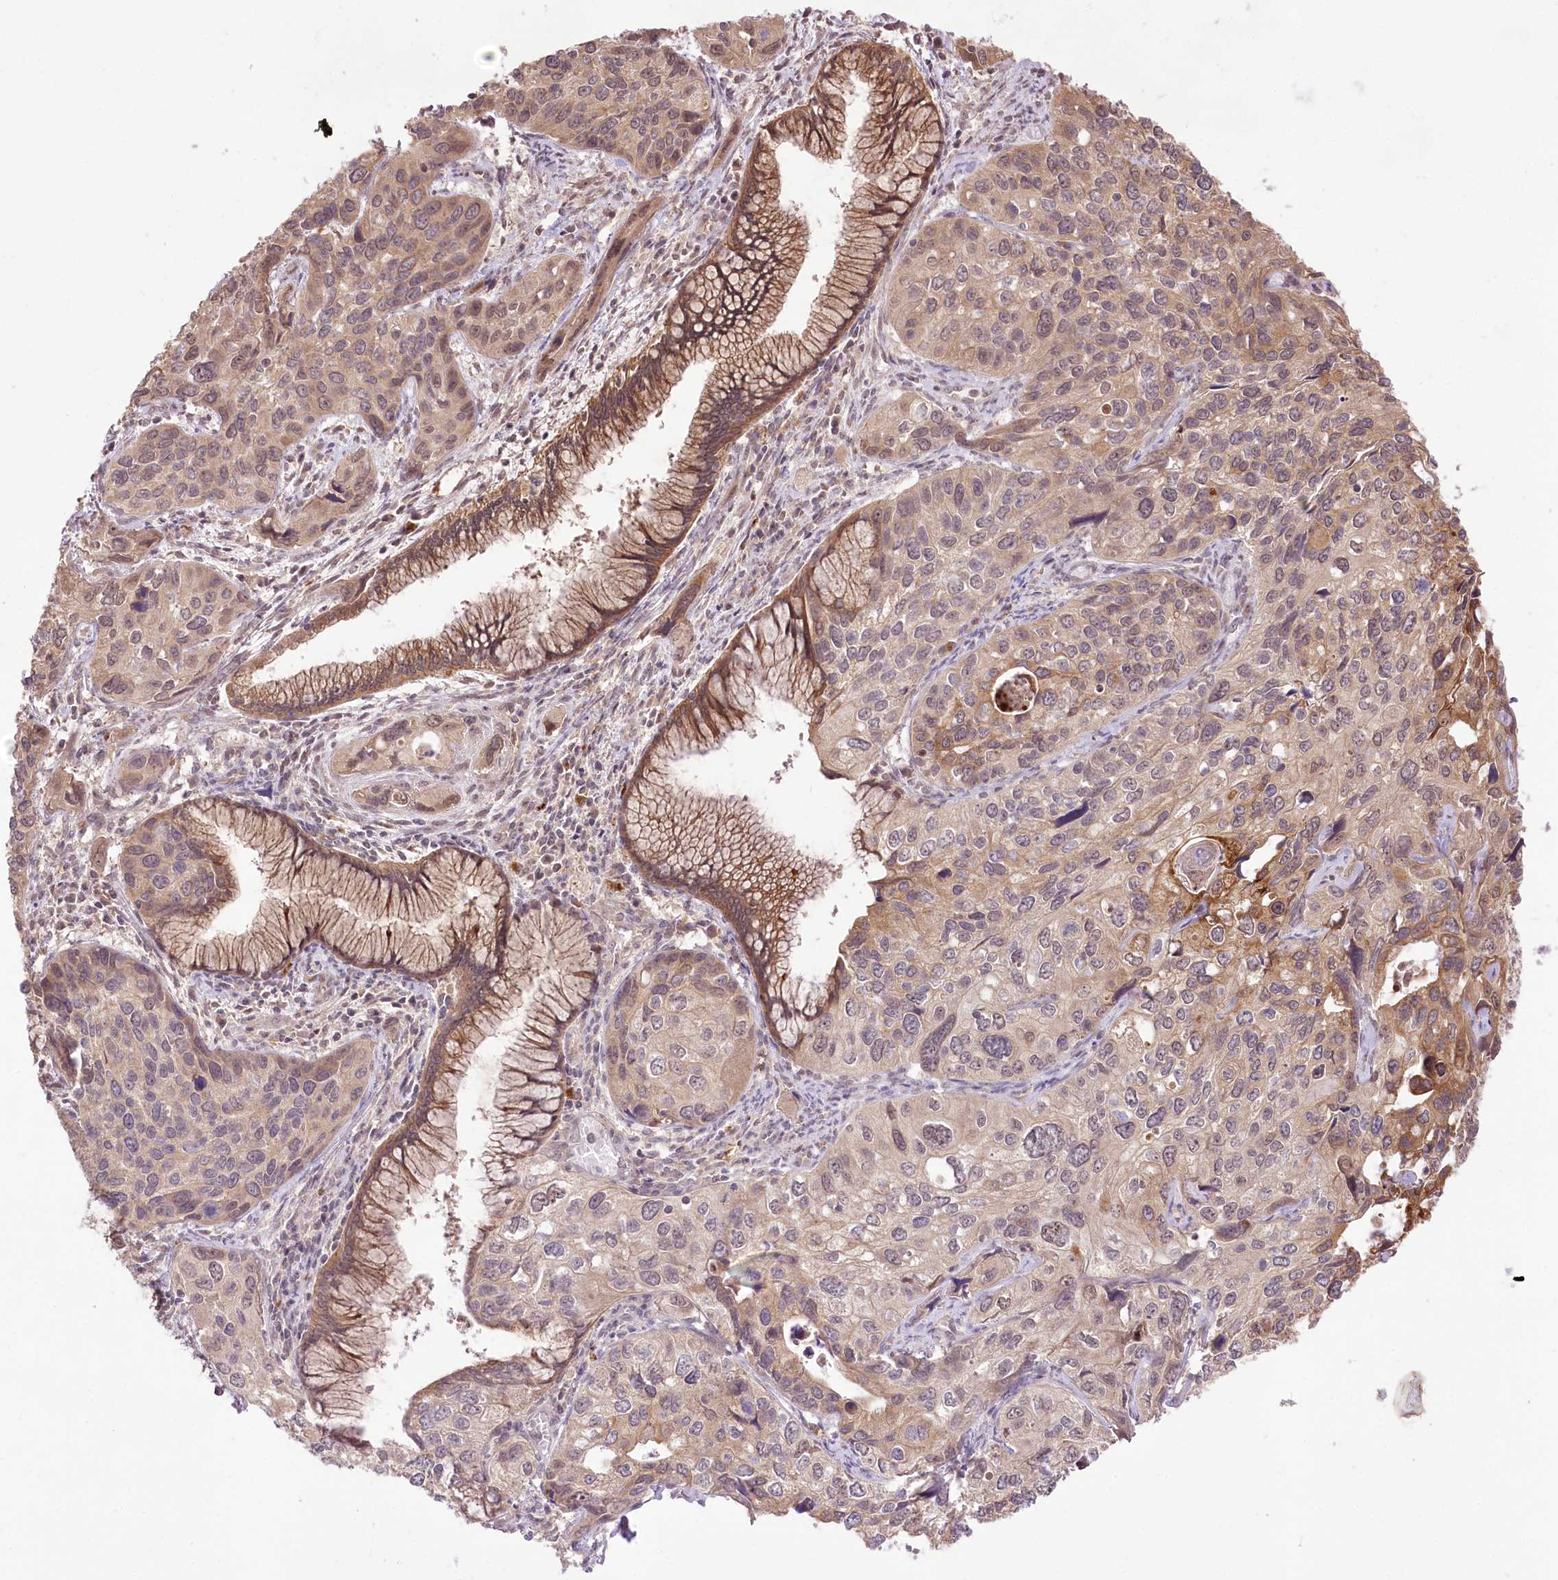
{"staining": {"intensity": "weak", "quantity": ">75%", "location": "cytoplasmic/membranous,nuclear"}, "tissue": "cervical cancer", "cell_type": "Tumor cells", "image_type": "cancer", "snomed": [{"axis": "morphology", "description": "Squamous cell carcinoma, NOS"}, {"axis": "topography", "description": "Cervix"}], "caption": "Protein analysis of squamous cell carcinoma (cervical) tissue exhibits weak cytoplasmic/membranous and nuclear positivity in approximately >75% of tumor cells. Using DAB (brown) and hematoxylin (blue) stains, captured at high magnification using brightfield microscopy.", "gene": "HELT", "patient": {"sex": "female", "age": 55}}